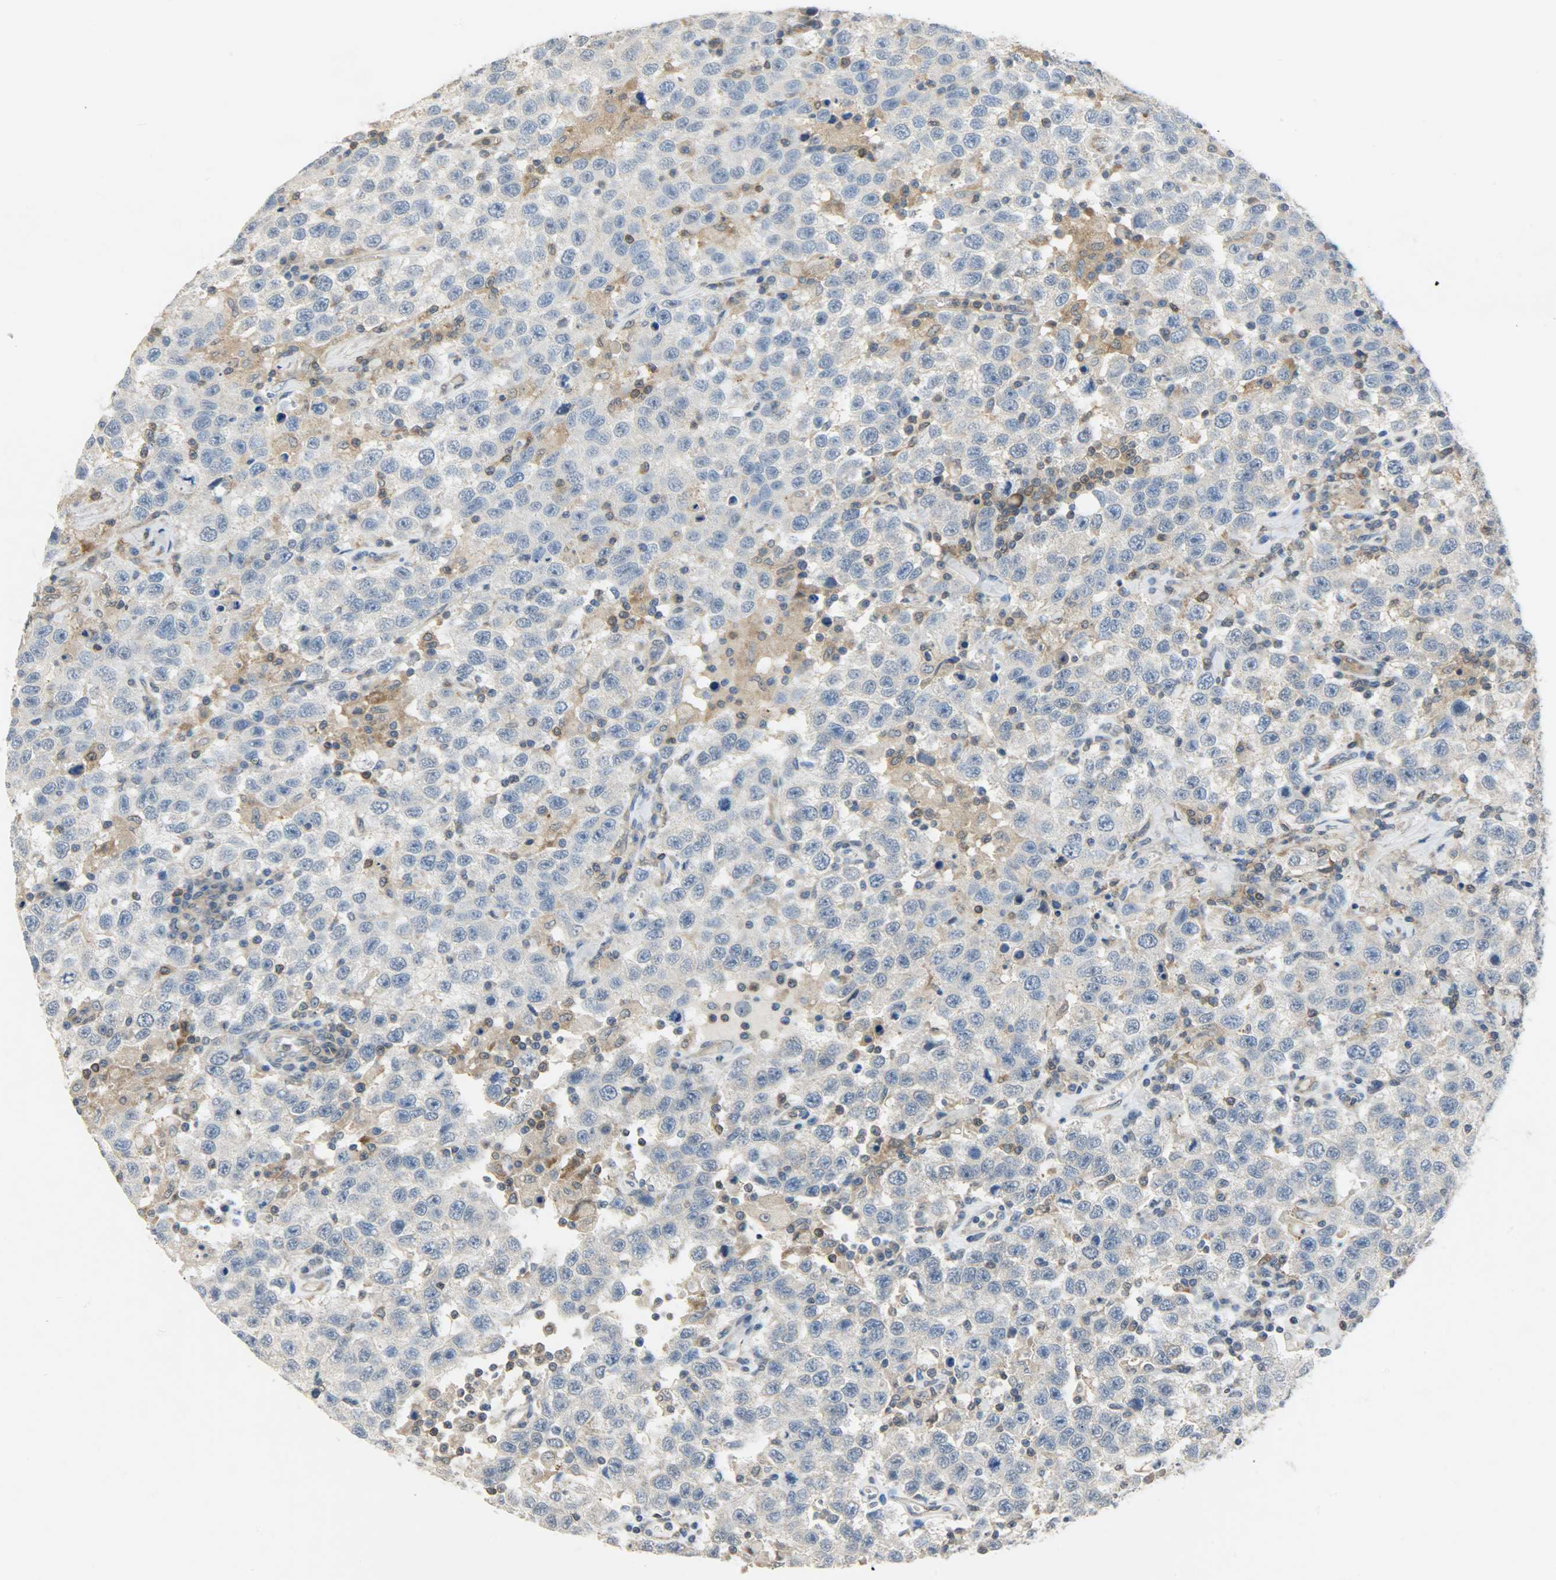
{"staining": {"intensity": "weak", "quantity": "25%-75%", "location": "cytoplasmic/membranous"}, "tissue": "testis cancer", "cell_type": "Tumor cells", "image_type": "cancer", "snomed": [{"axis": "morphology", "description": "Seminoma, NOS"}, {"axis": "topography", "description": "Testis"}], "caption": "A photomicrograph of human testis cancer stained for a protein shows weak cytoplasmic/membranous brown staining in tumor cells.", "gene": "TRIM21", "patient": {"sex": "male", "age": 41}}